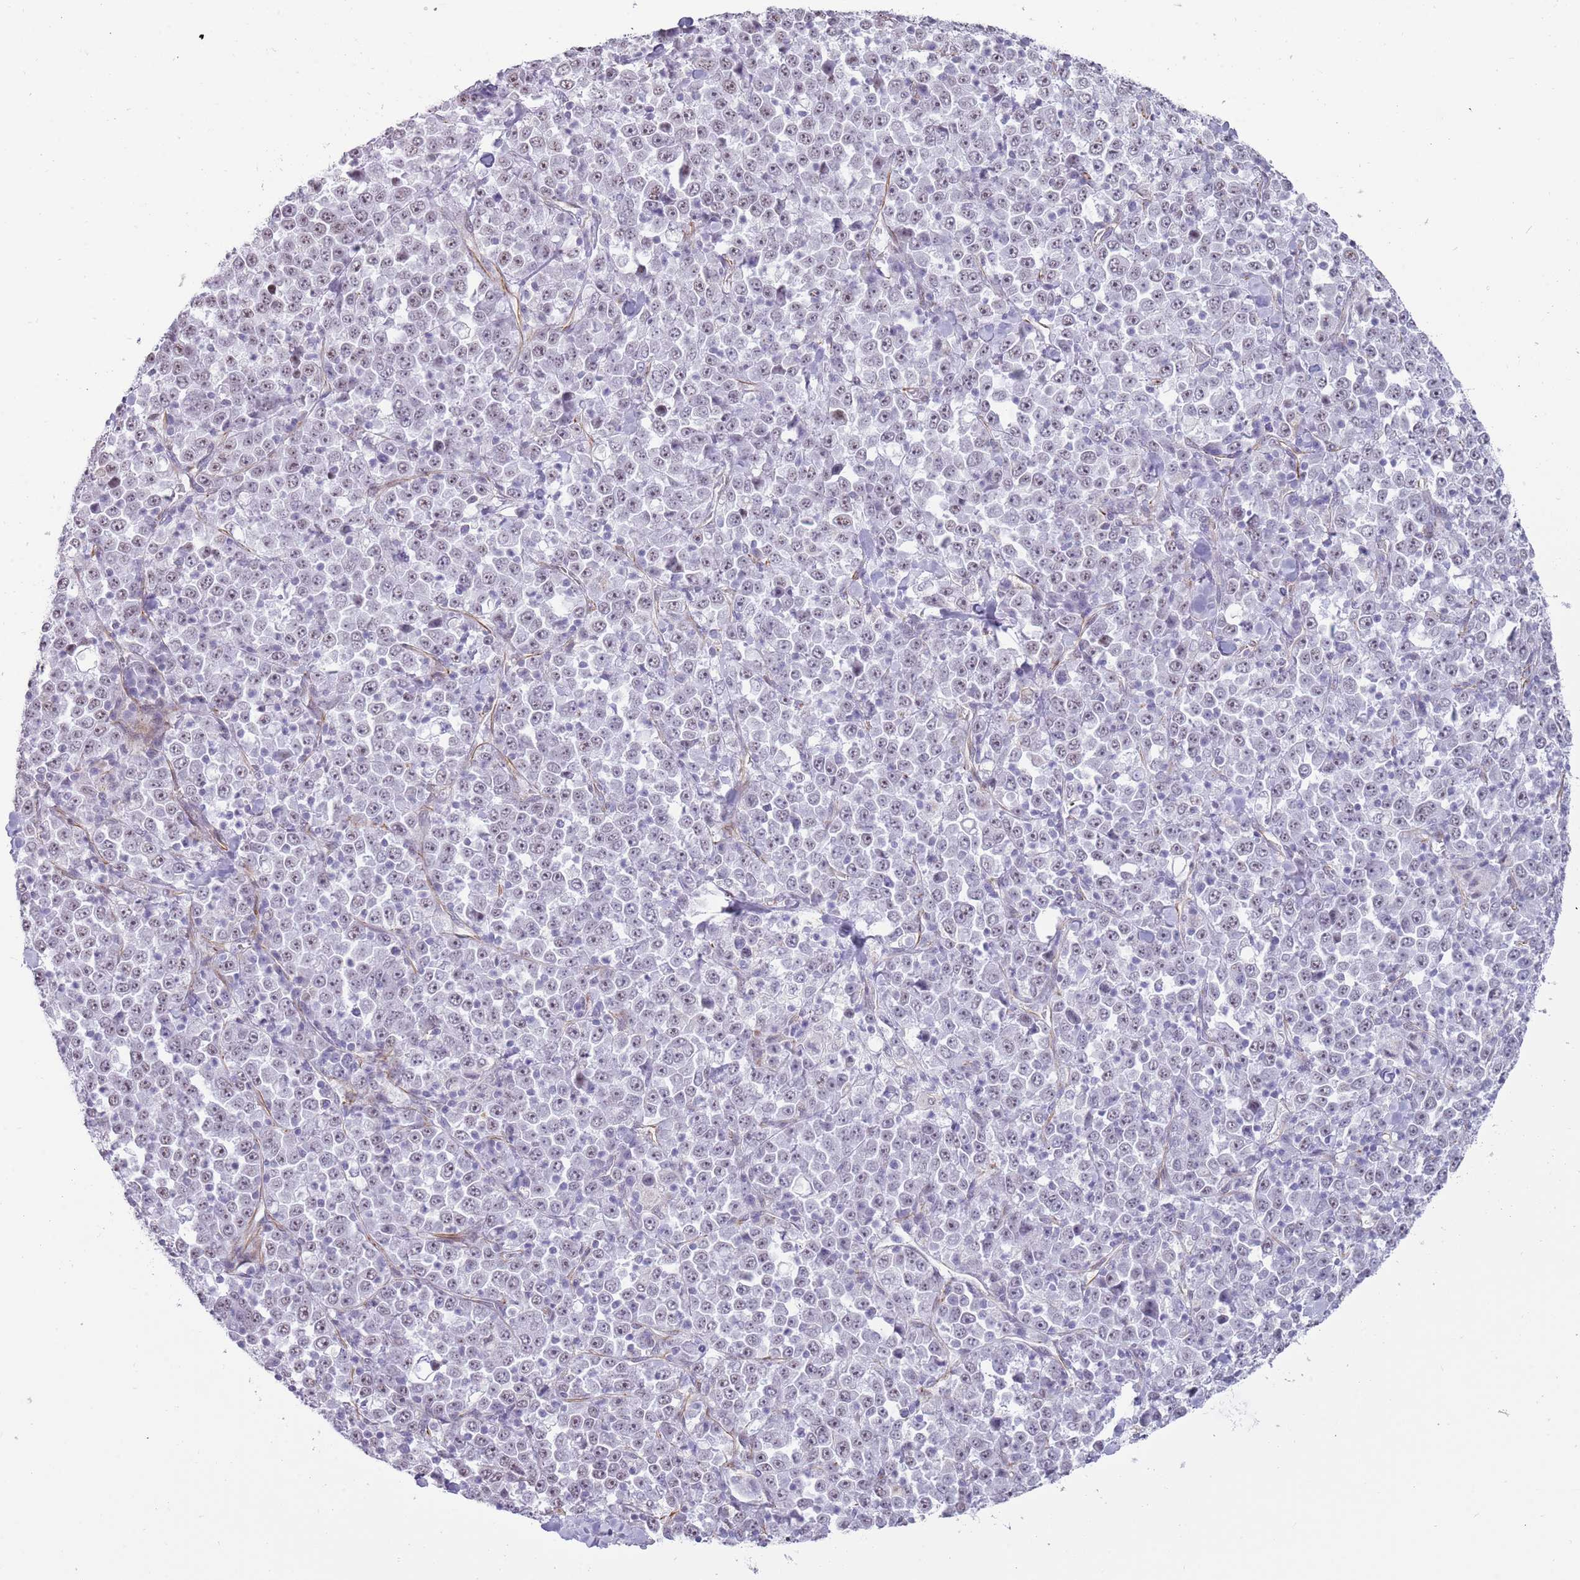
{"staining": {"intensity": "negative", "quantity": "none", "location": "none"}, "tissue": "stomach cancer", "cell_type": "Tumor cells", "image_type": "cancer", "snomed": [{"axis": "morphology", "description": "Normal tissue, NOS"}, {"axis": "morphology", "description": "Adenocarcinoma, NOS"}, {"axis": "topography", "description": "Stomach, upper"}, {"axis": "topography", "description": "Stomach"}], "caption": "Stomach cancer was stained to show a protein in brown. There is no significant positivity in tumor cells.", "gene": "NBPF3", "patient": {"sex": "male", "age": 59}}